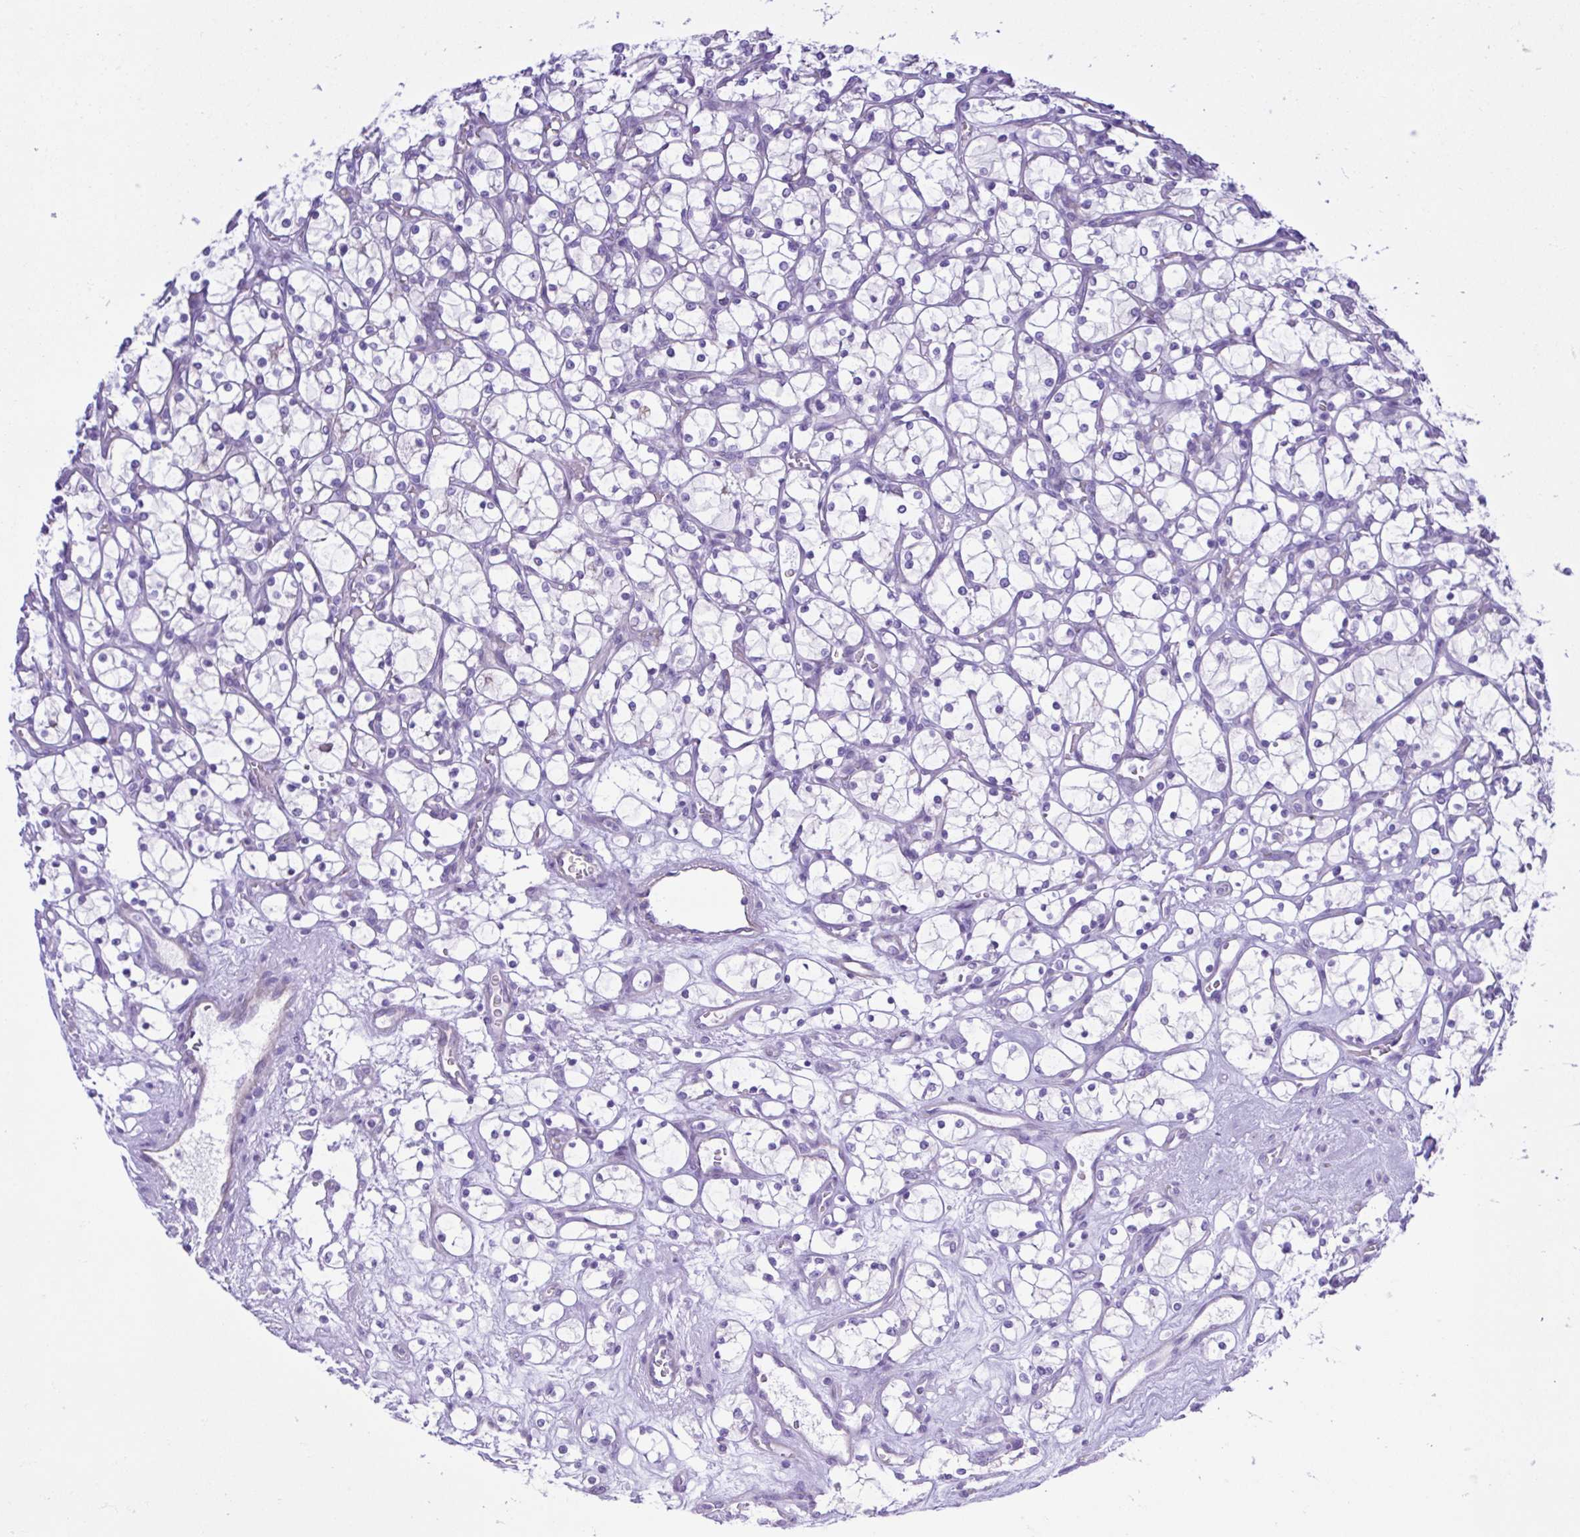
{"staining": {"intensity": "negative", "quantity": "none", "location": "none"}, "tissue": "renal cancer", "cell_type": "Tumor cells", "image_type": "cancer", "snomed": [{"axis": "morphology", "description": "Adenocarcinoma, NOS"}, {"axis": "topography", "description": "Kidney"}], "caption": "An image of renal adenocarcinoma stained for a protein exhibits no brown staining in tumor cells.", "gene": "CYP11A1", "patient": {"sex": "female", "age": 69}}